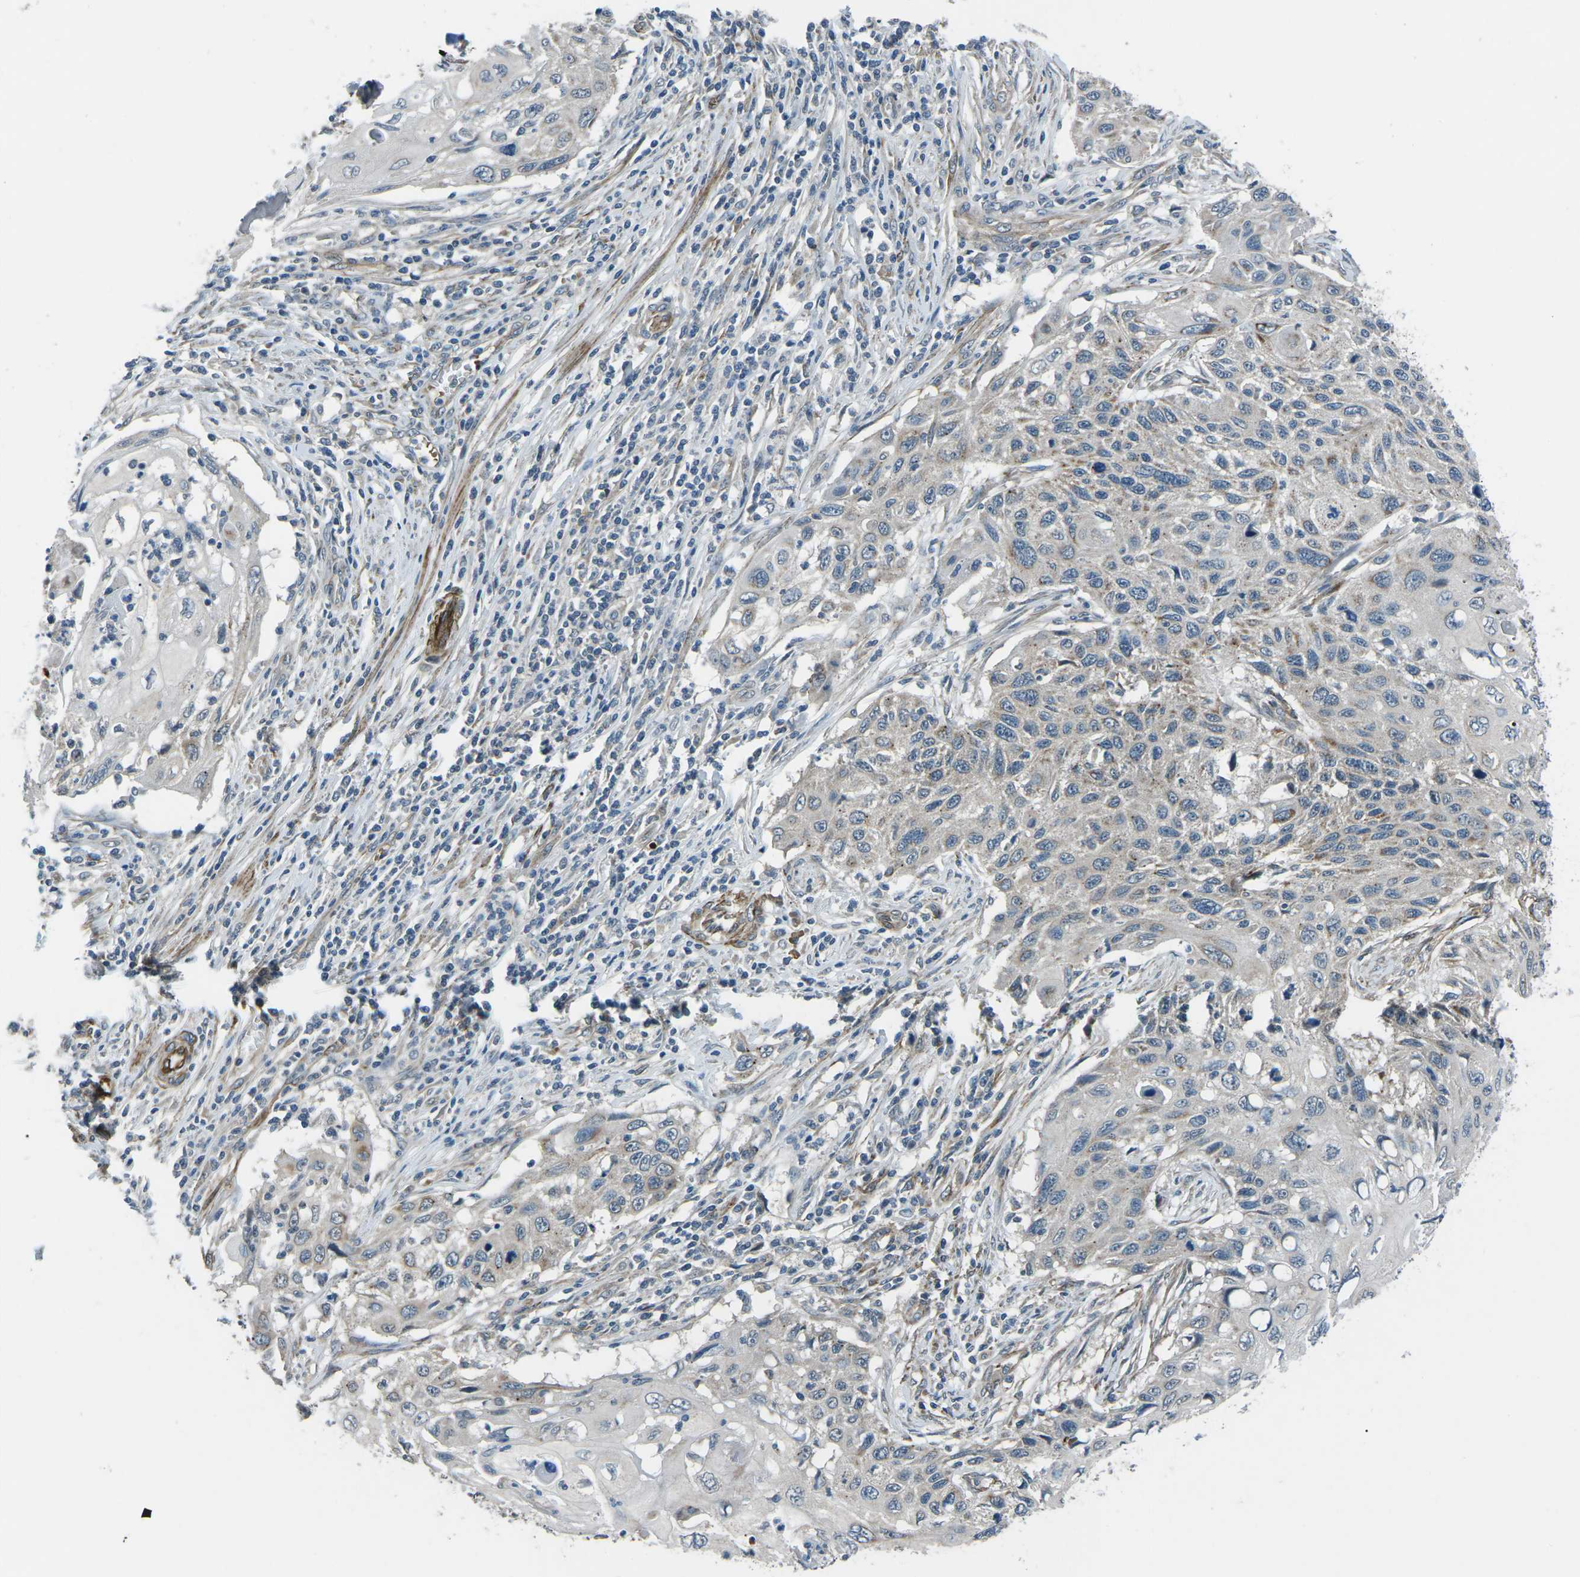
{"staining": {"intensity": "negative", "quantity": "none", "location": "none"}, "tissue": "cervical cancer", "cell_type": "Tumor cells", "image_type": "cancer", "snomed": [{"axis": "morphology", "description": "Squamous cell carcinoma, NOS"}, {"axis": "topography", "description": "Cervix"}], "caption": "A histopathology image of human cervical cancer is negative for staining in tumor cells.", "gene": "AFAP1", "patient": {"sex": "female", "age": 70}}